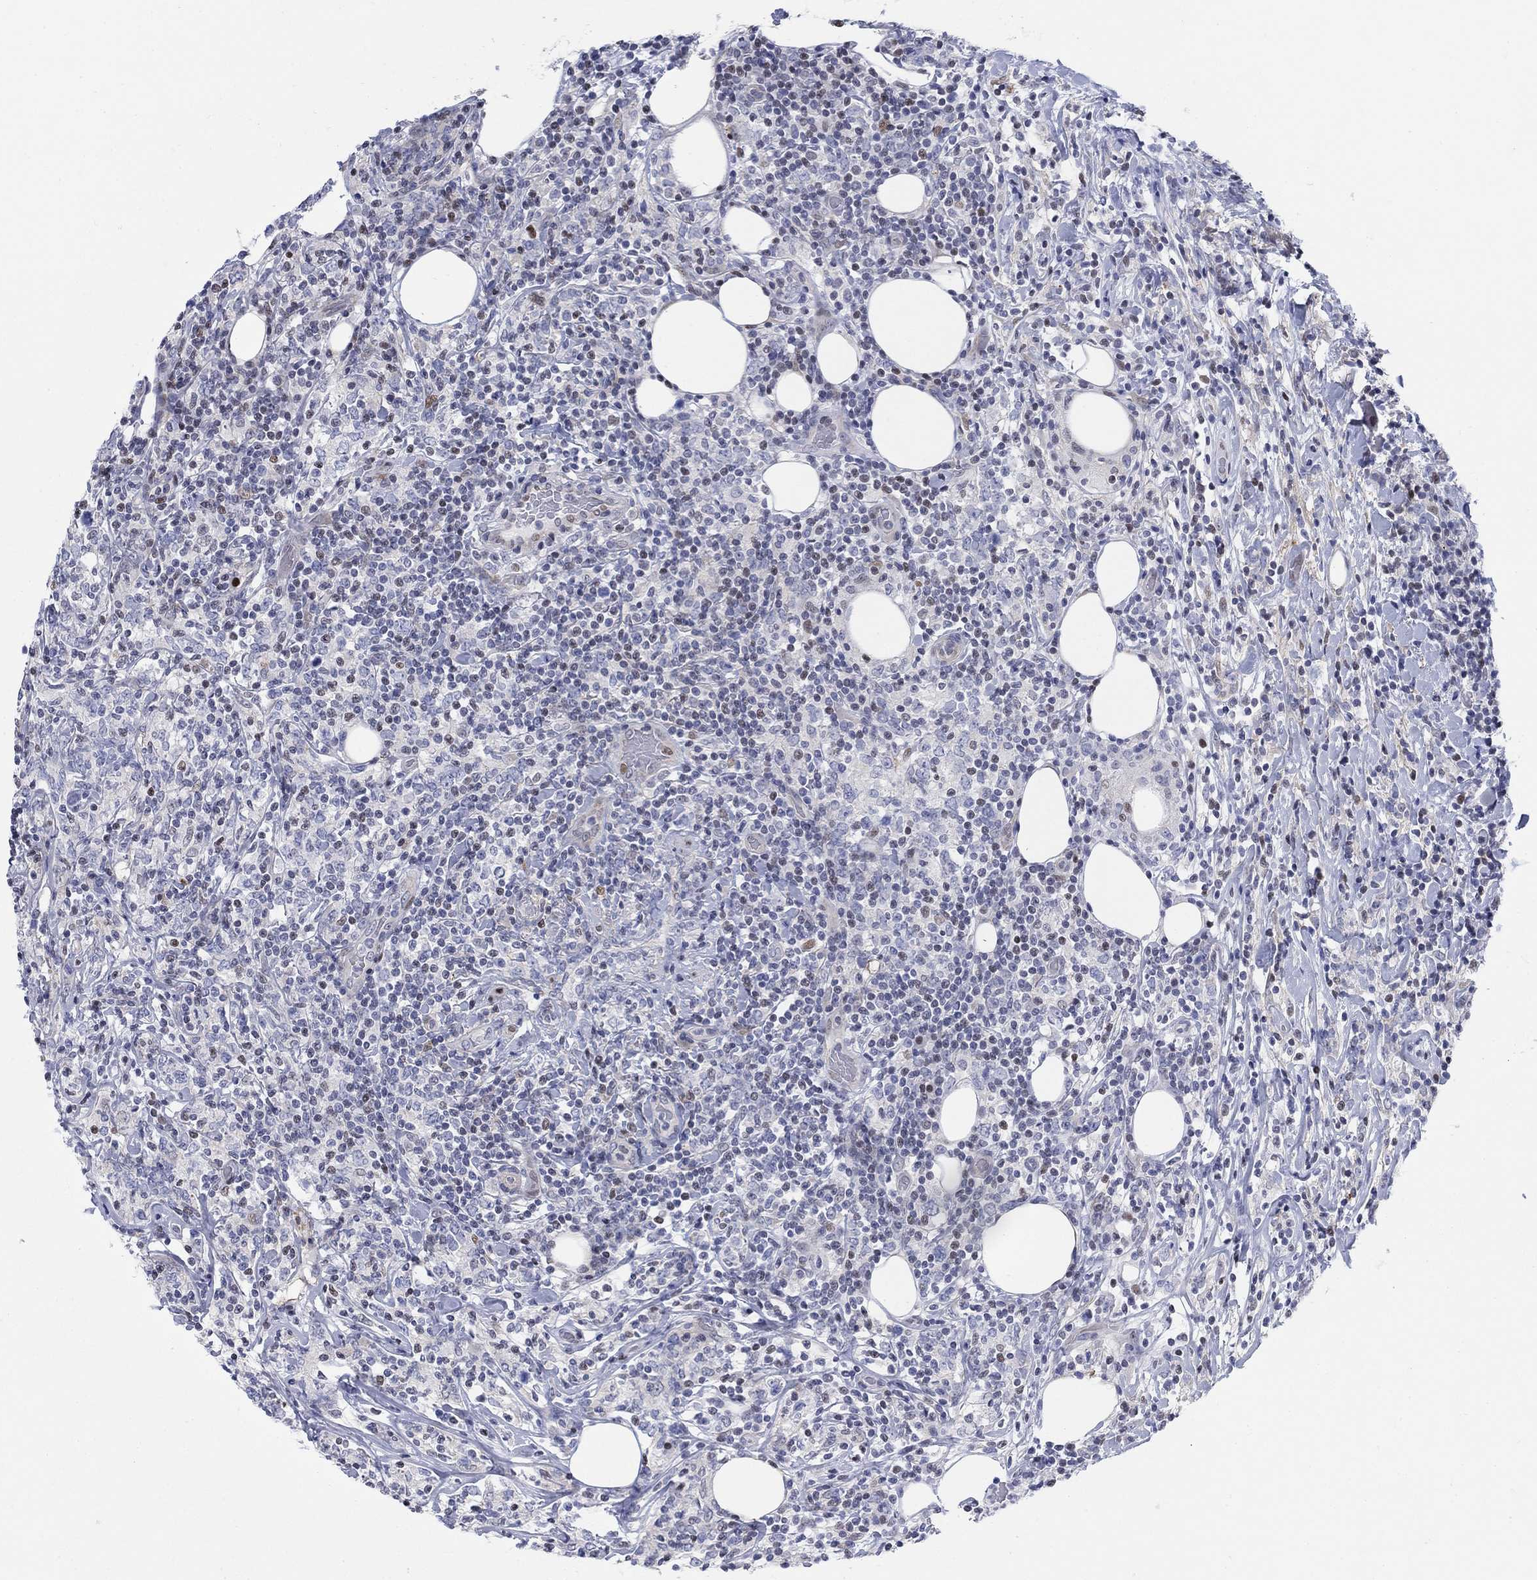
{"staining": {"intensity": "negative", "quantity": "none", "location": "none"}, "tissue": "lymphoma", "cell_type": "Tumor cells", "image_type": "cancer", "snomed": [{"axis": "morphology", "description": "Malignant lymphoma, non-Hodgkin's type, High grade"}, {"axis": "topography", "description": "Lymph node"}], "caption": "Immunohistochemistry micrograph of neoplastic tissue: malignant lymphoma, non-Hodgkin's type (high-grade) stained with DAB (3,3'-diaminobenzidine) demonstrates no significant protein positivity in tumor cells. (Stains: DAB (3,3'-diaminobenzidine) immunohistochemistry (IHC) with hematoxylin counter stain, Microscopy: brightfield microscopy at high magnification).", "gene": "MYO3A", "patient": {"sex": "female", "age": 84}}